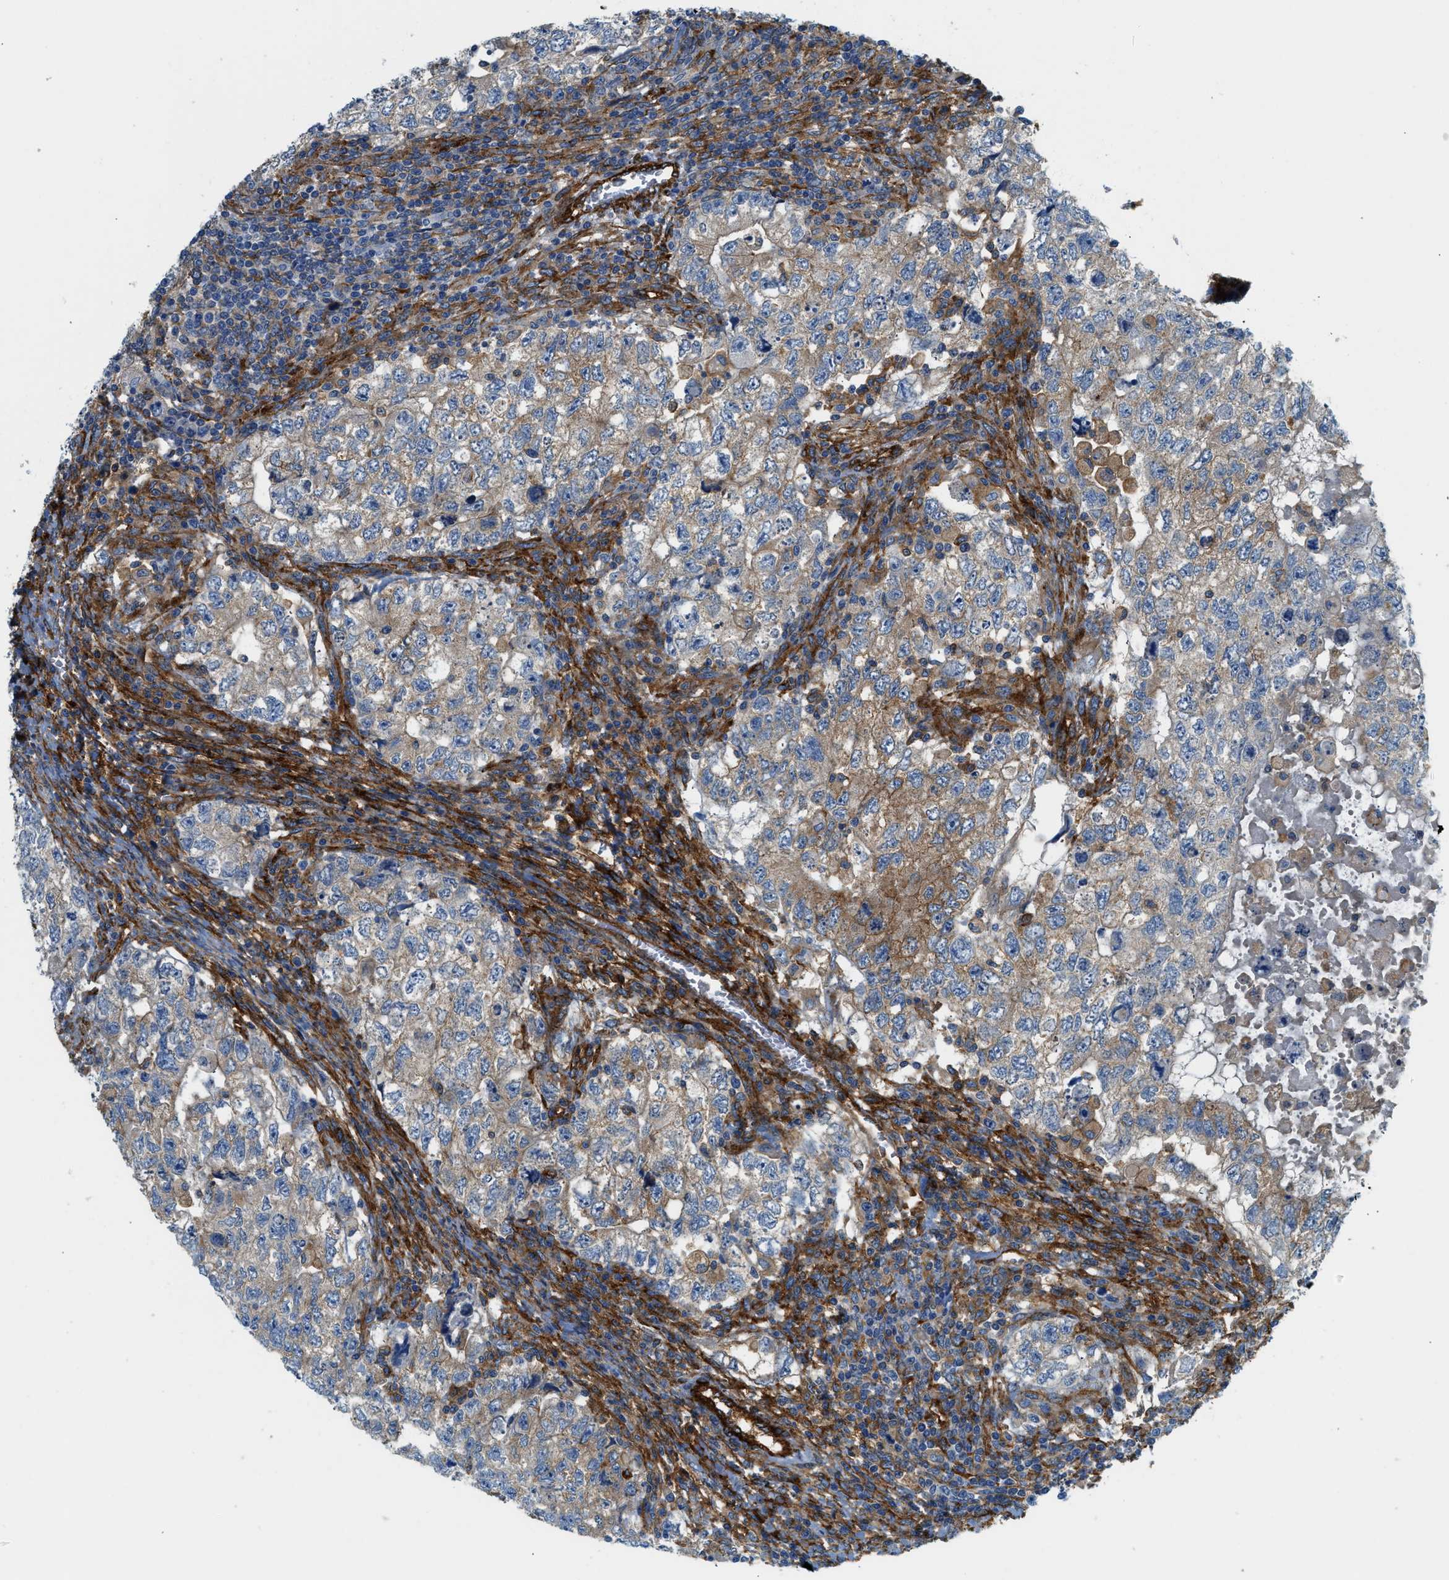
{"staining": {"intensity": "weak", "quantity": "<25%", "location": "cytoplasmic/membranous"}, "tissue": "testis cancer", "cell_type": "Tumor cells", "image_type": "cancer", "snomed": [{"axis": "morphology", "description": "Carcinoma, Embryonal, NOS"}, {"axis": "topography", "description": "Testis"}], "caption": "Tumor cells show no significant expression in embryonal carcinoma (testis). The staining is performed using DAB brown chromogen with nuclei counter-stained in using hematoxylin.", "gene": "HIP1", "patient": {"sex": "male", "age": 36}}